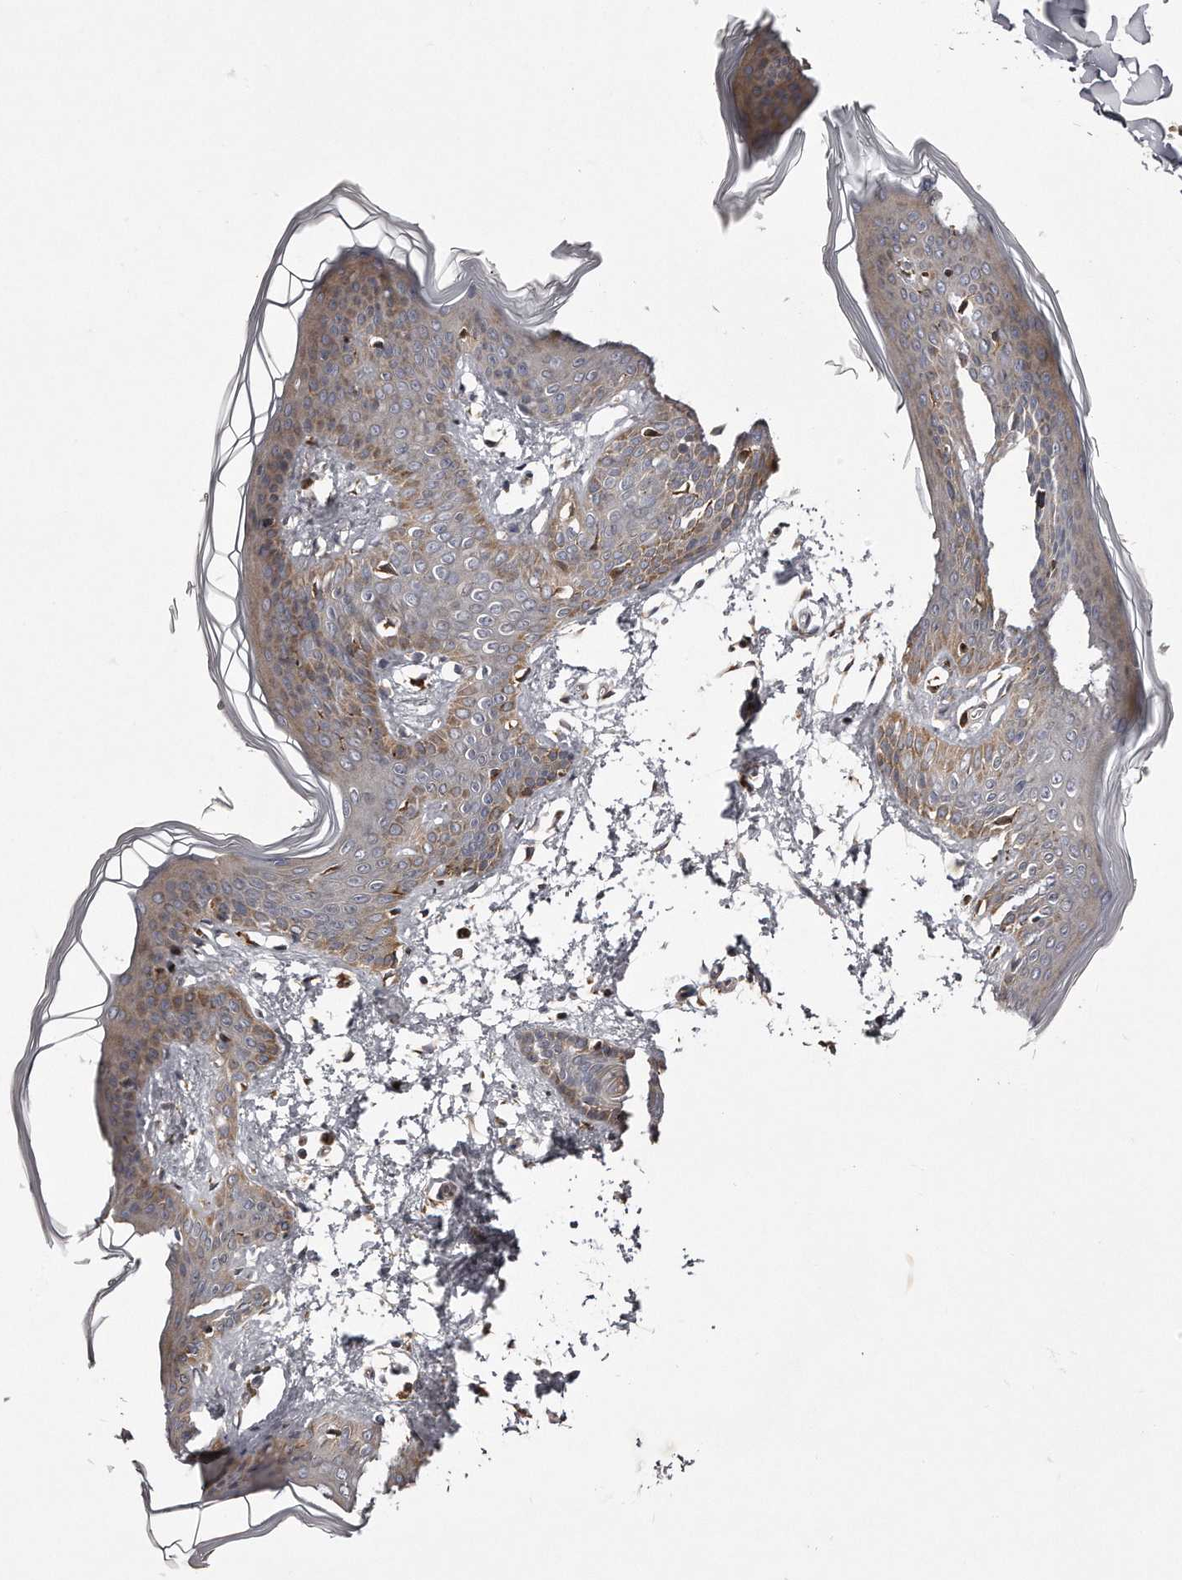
{"staining": {"intensity": "weak", "quantity": "25%-75%", "location": "cytoplasmic/membranous,nuclear"}, "tissue": "skin", "cell_type": "Fibroblasts", "image_type": "normal", "snomed": [{"axis": "morphology", "description": "Normal tissue, NOS"}, {"axis": "topography", "description": "Skin"}], "caption": "A photomicrograph of skin stained for a protein reveals weak cytoplasmic/membranous,nuclear brown staining in fibroblasts. The staining was performed using DAB, with brown indicating positive protein expression. Nuclei are stained blue with hematoxylin.", "gene": "TRAPPC14", "patient": {"sex": "female", "age": 17}}